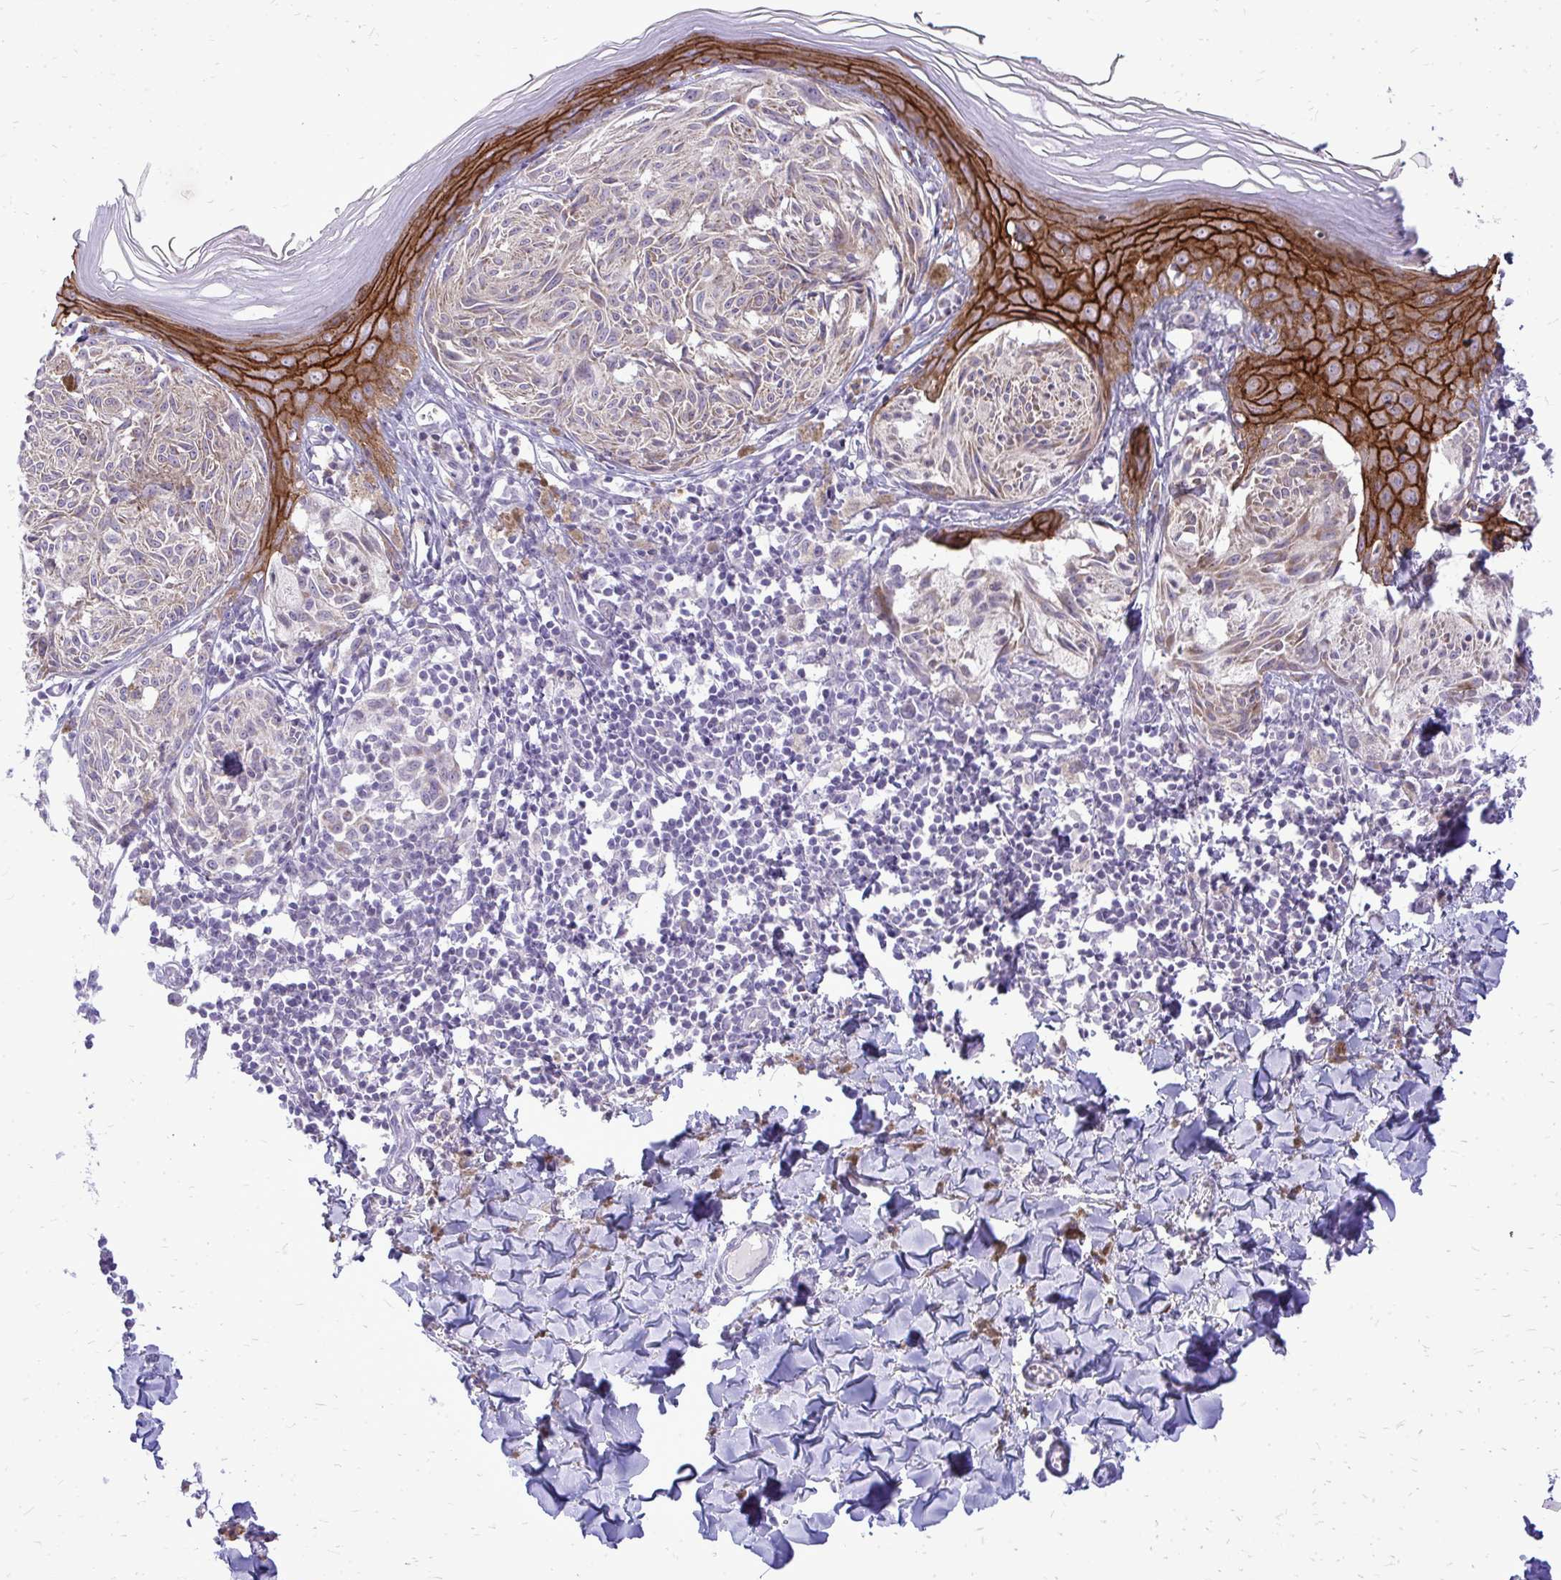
{"staining": {"intensity": "weak", "quantity": "25%-75%", "location": "cytoplasmic/membranous"}, "tissue": "melanoma", "cell_type": "Tumor cells", "image_type": "cancer", "snomed": [{"axis": "morphology", "description": "Malignant melanoma, NOS"}, {"axis": "topography", "description": "Skin"}], "caption": "Melanoma stained with DAB (3,3'-diaminobenzidine) immunohistochemistry (IHC) reveals low levels of weak cytoplasmic/membranous expression in about 25%-75% of tumor cells.", "gene": "SPTBN2", "patient": {"sex": "female", "age": 38}}